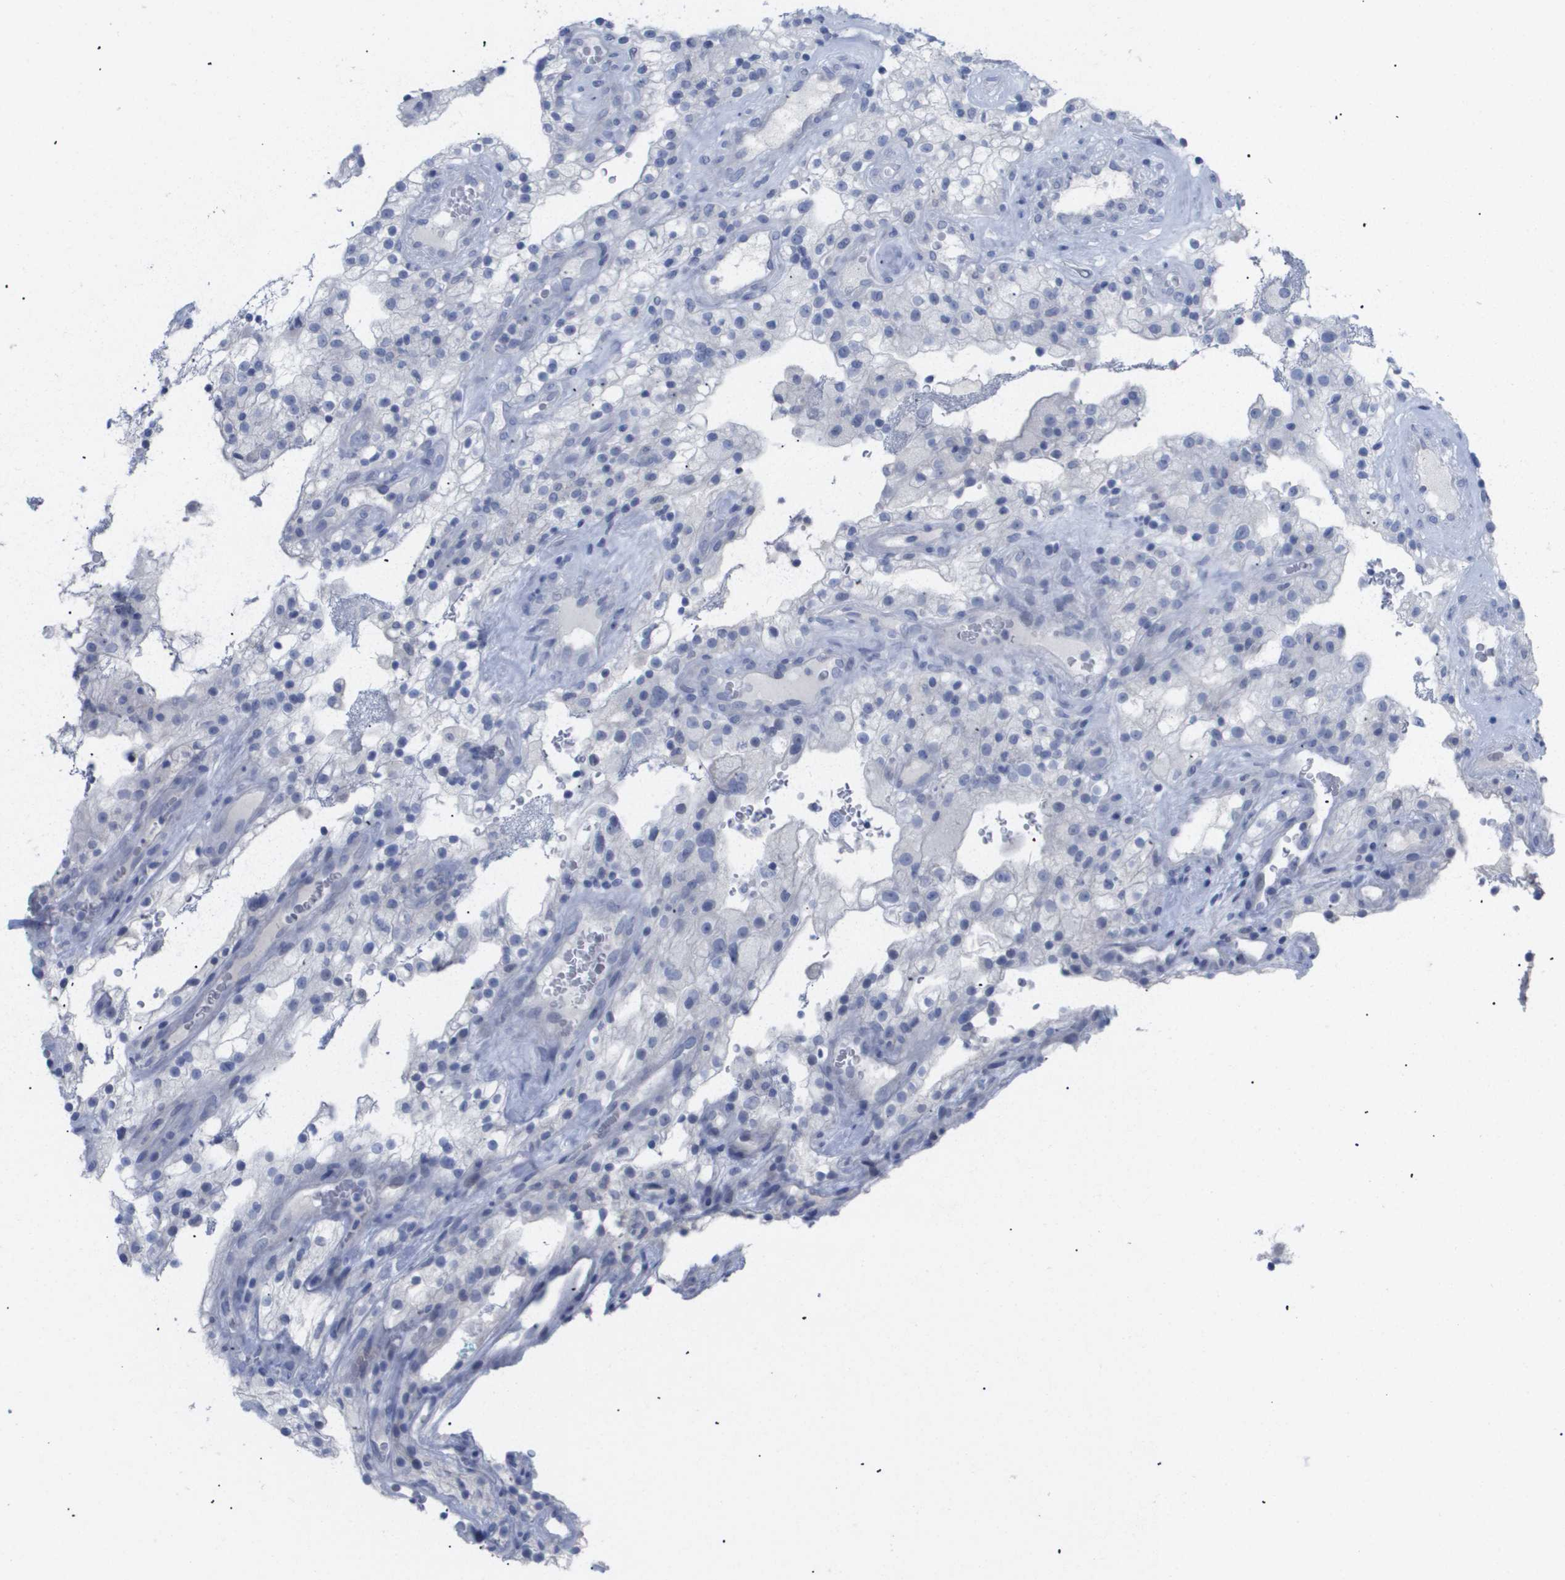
{"staining": {"intensity": "negative", "quantity": "none", "location": "none"}, "tissue": "renal cancer", "cell_type": "Tumor cells", "image_type": "cancer", "snomed": [{"axis": "morphology", "description": "Adenocarcinoma, NOS"}, {"axis": "topography", "description": "Kidney"}], "caption": "Immunohistochemical staining of human renal cancer reveals no significant staining in tumor cells.", "gene": "CAV3", "patient": {"sex": "female", "age": 52}}